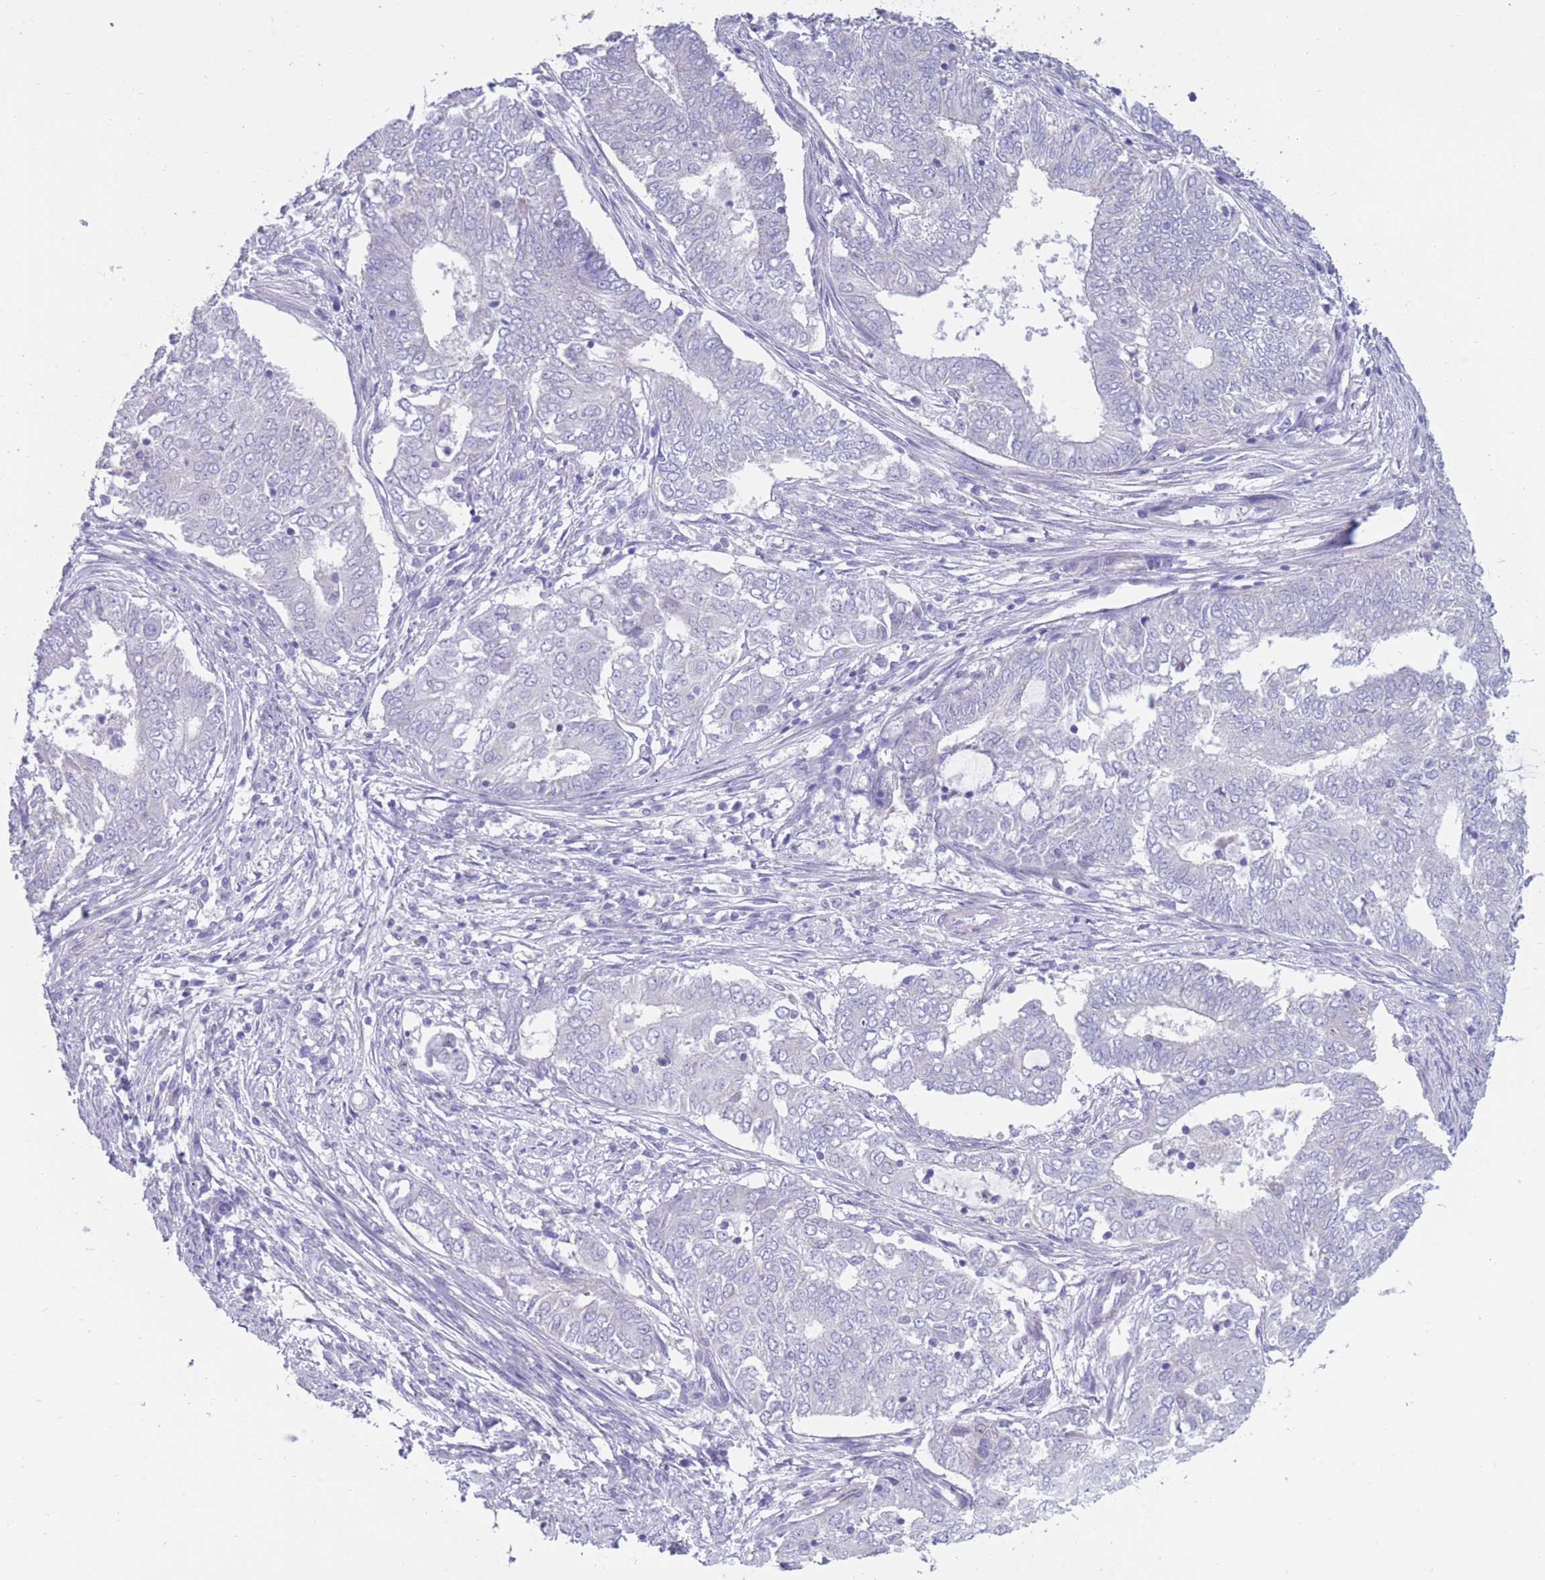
{"staining": {"intensity": "negative", "quantity": "none", "location": "none"}, "tissue": "endometrial cancer", "cell_type": "Tumor cells", "image_type": "cancer", "snomed": [{"axis": "morphology", "description": "Adenocarcinoma, NOS"}, {"axis": "topography", "description": "Endometrium"}], "caption": "This photomicrograph is of endometrial adenocarcinoma stained with immunohistochemistry to label a protein in brown with the nuclei are counter-stained blue. There is no staining in tumor cells.", "gene": "INTS2", "patient": {"sex": "female", "age": 62}}